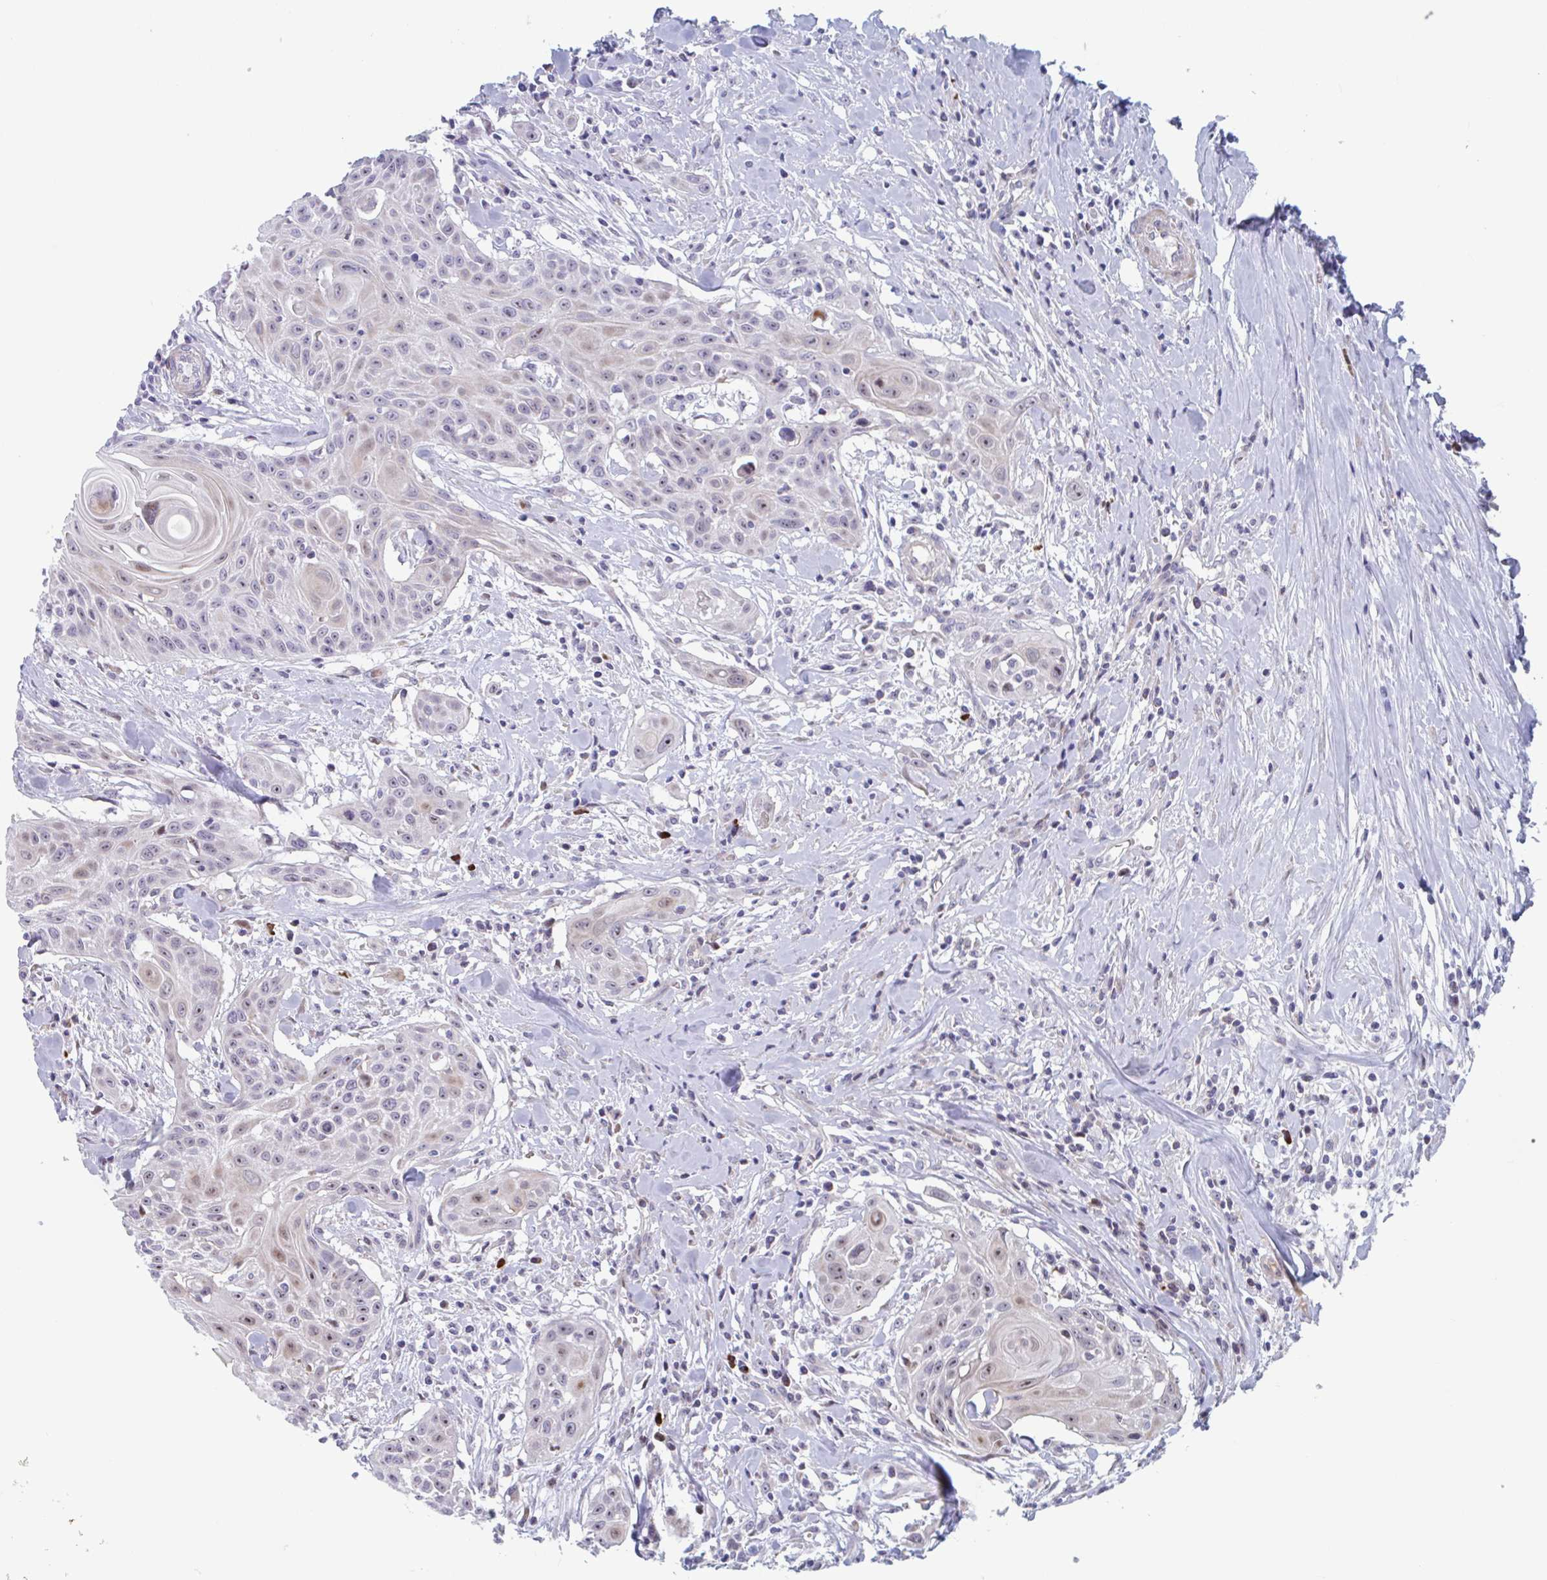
{"staining": {"intensity": "moderate", "quantity": "<25%", "location": "cytoplasmic/membranous,nuclear"}, "tissue": "head and neck cancer", "cell_type": "Tumor cells", "image_type": "cancer", "snomed": [{"axis": "morphology", "description": "Squamous cell carcinoma, NOS"}, {"axis": "topography", "description": "Lymph node"}, {"axis": "topography", "description": "Salivary gland"}, {"axis": "topography", "description": "Head-Neck"}], "caption": "The histopathology image shows immunohistochemical staining of squamous cell carcinoma (head and neck). There is moderate cytoplasmic/membranous and nuclear expression is appreciated in about <25% of tumor cells. (DAB (3,3'-diaminobenzidine) = brown stain, brightfield microscopy at high magnification).", "gene": "DUXA", "patient": {"sex": "female", "age": 74}}